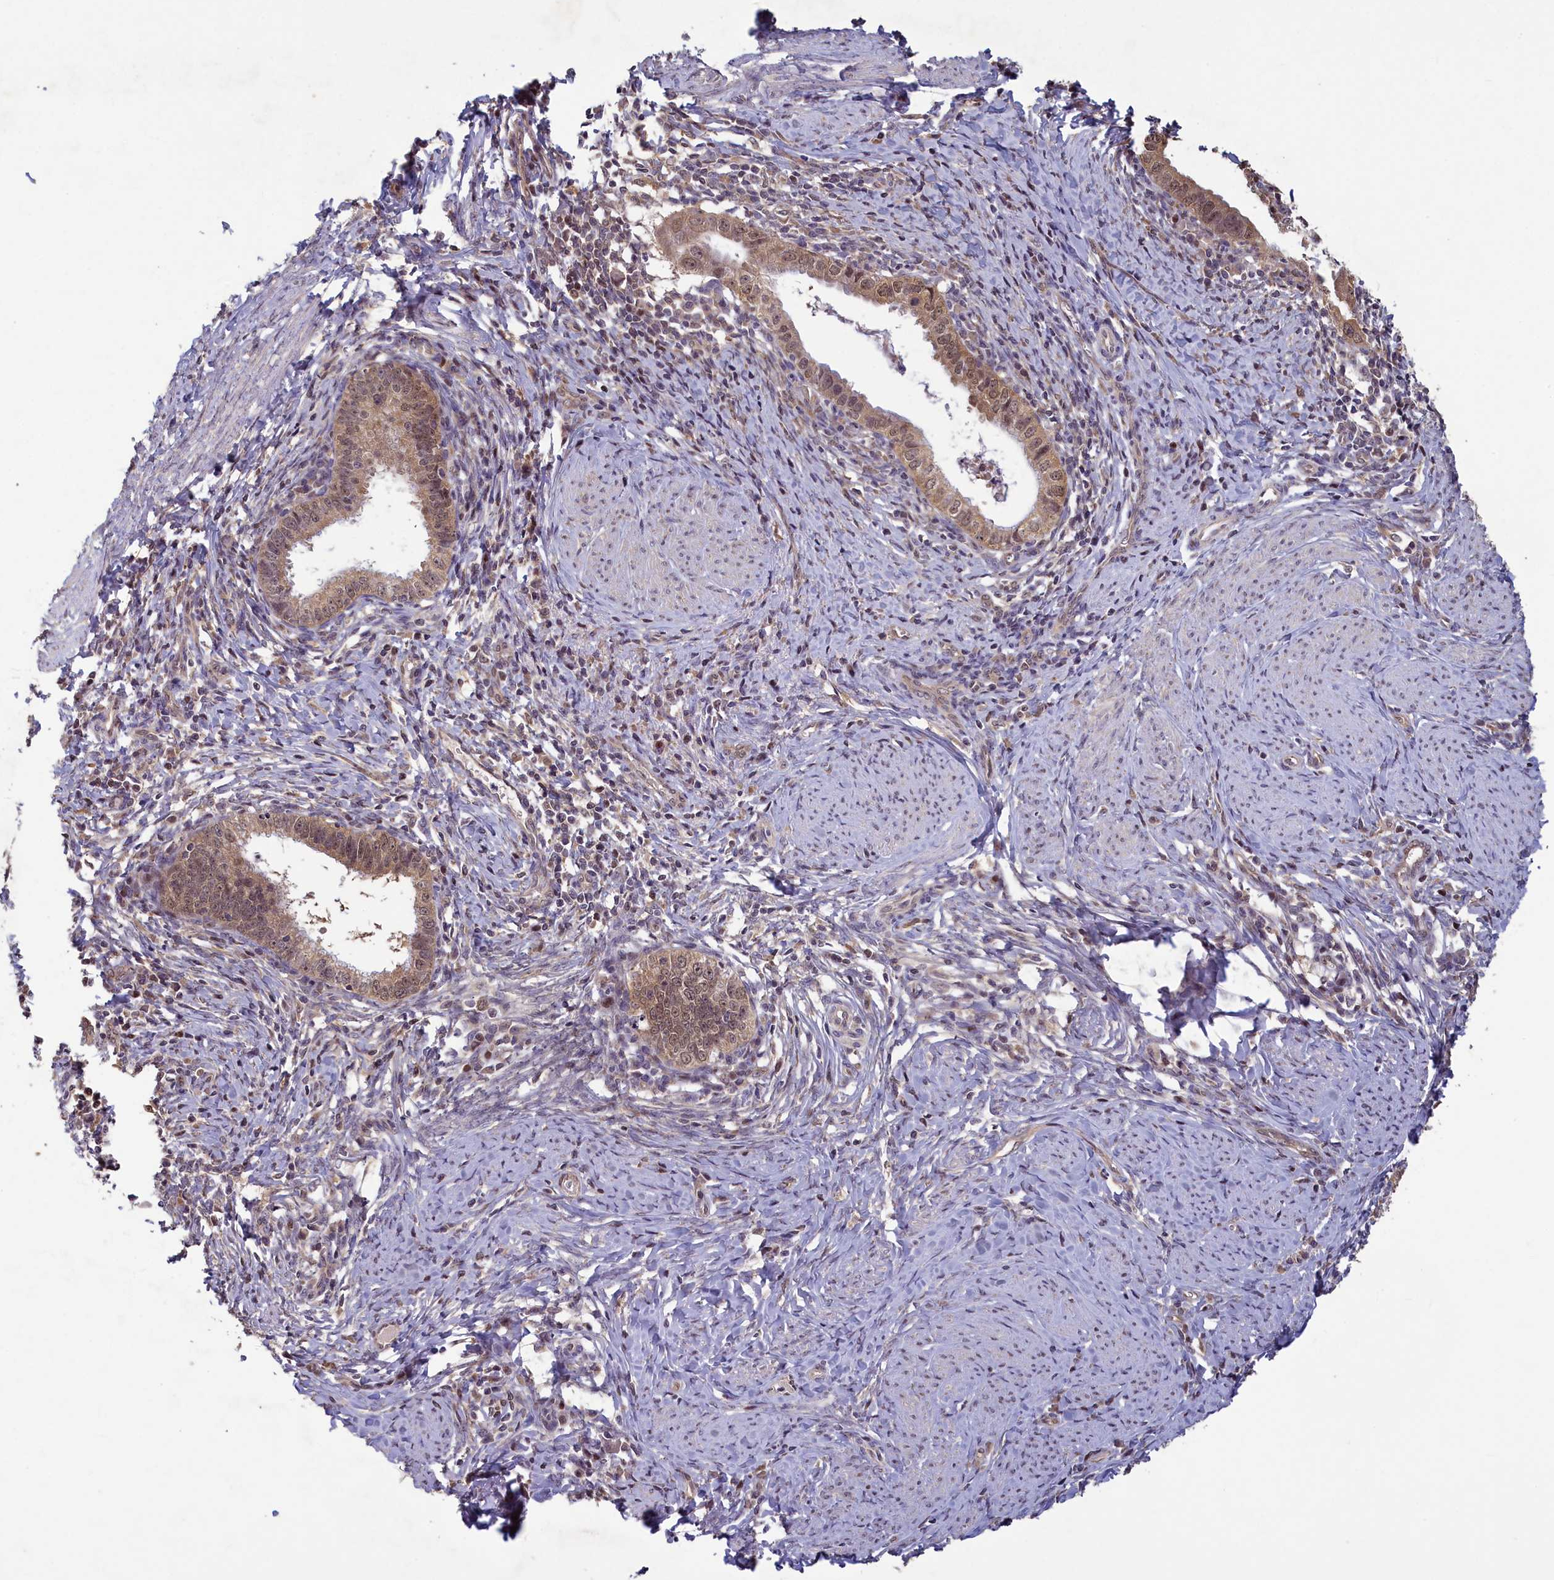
{"staining": {"intensity": "weak", "quantity": ">75%", "location": "cytoplasmic/membranous,nuclear"}, "tissue": "cervical cancer", "cell_type": "Tumor cells", "image_type": "cancer", "snomed": [{"axis": "morphology", "description": "Adenocarcinoma, NOS"}, {"axis": "topography", "description": "Cervix"}], "caption": "Protein positivity by immunohistochemistry shows weak cytoplasmic/membranous and nuclear staining in about >75% of tumor cells in cervical adenocarcinoma. The protein is stained brown, and the nuclei are stained in blue (DAB IHC with brightfield microscopy, high magnification).", "gene": "NUBP1", "patient": {"sex": "female", "age": 36}}